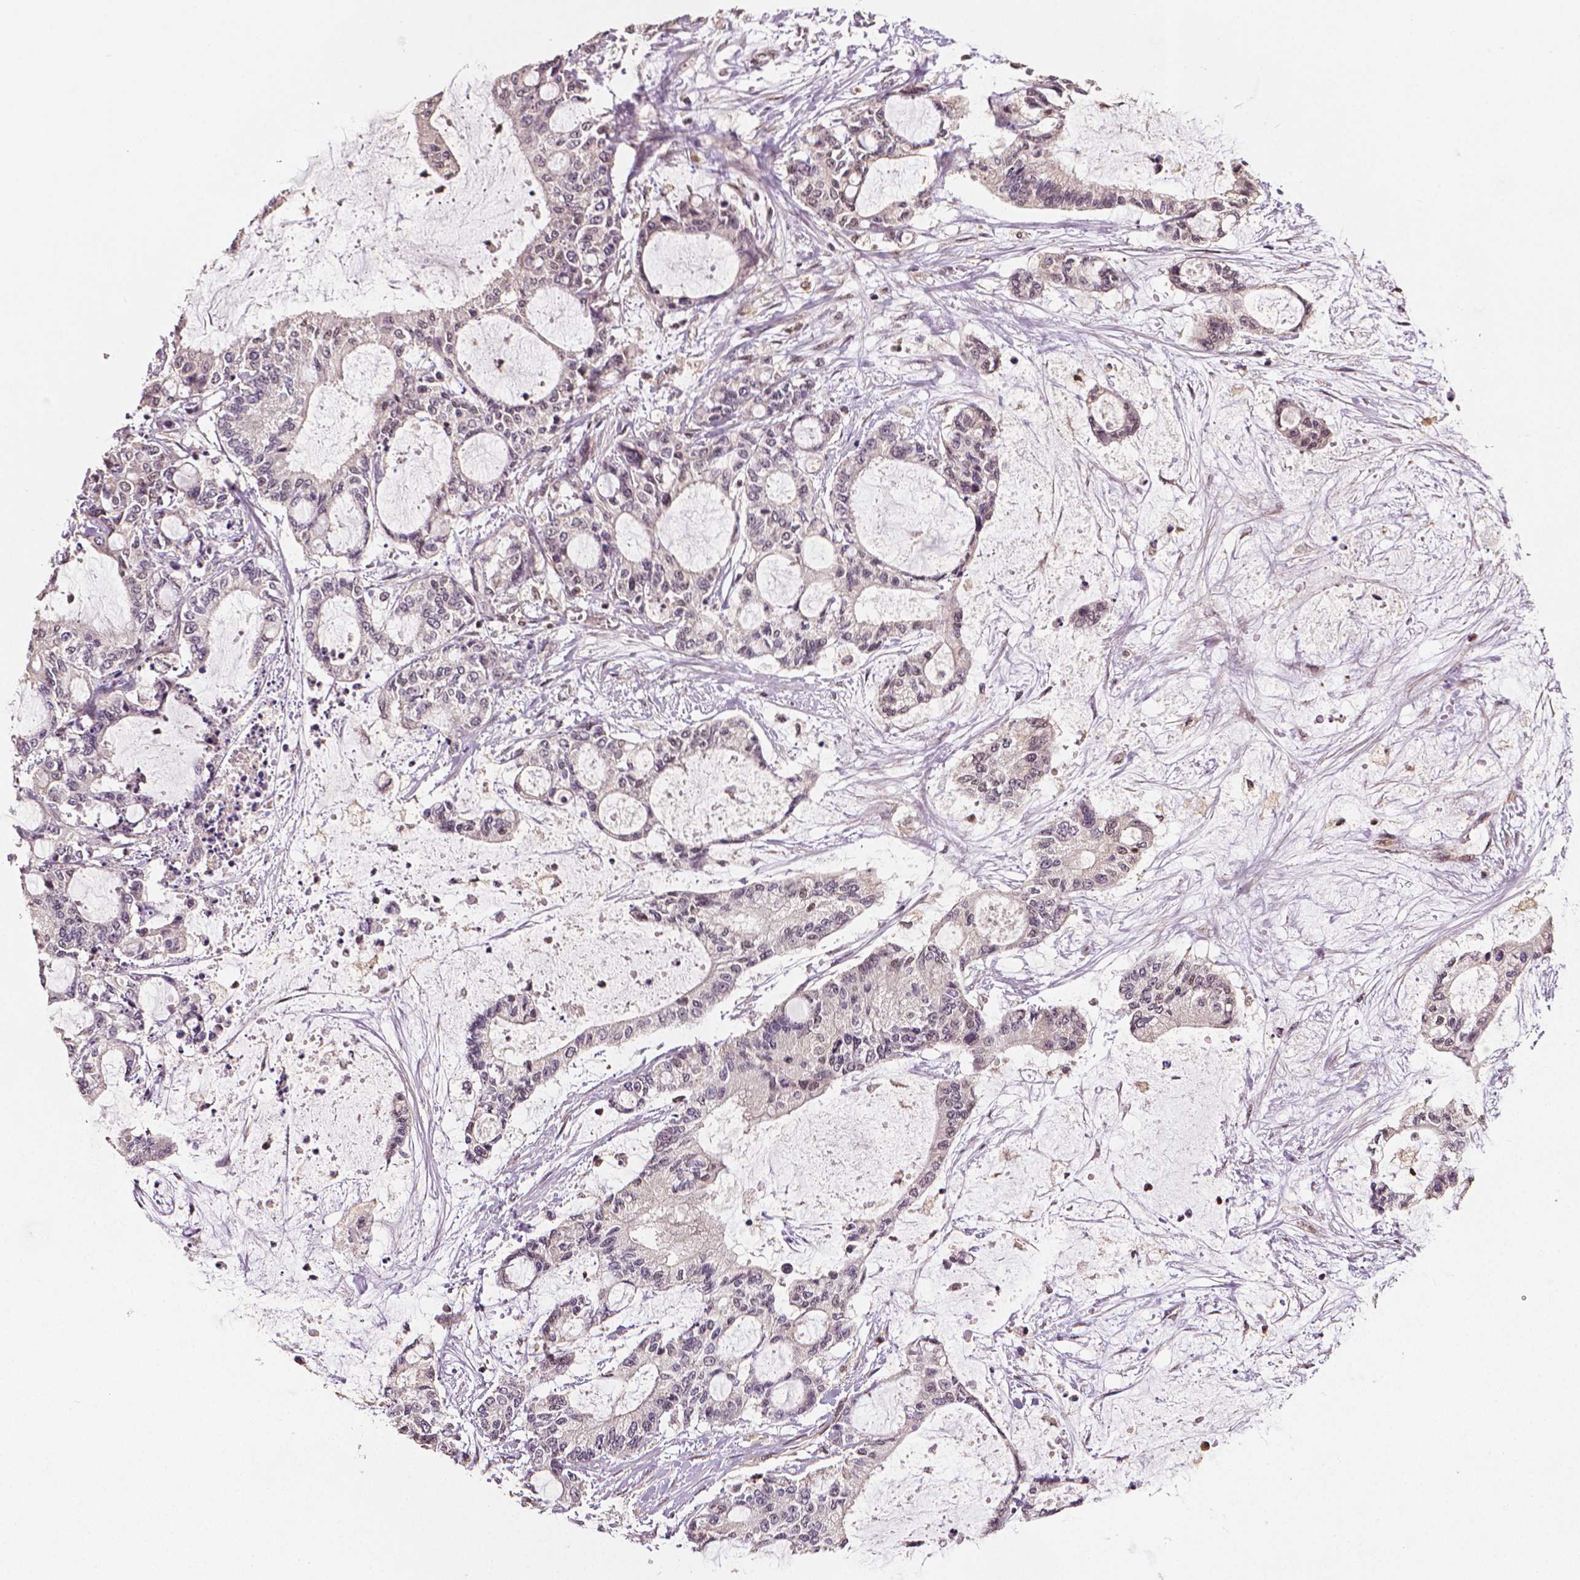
{"staining": {"intensity": "weak", "quantity": "25%-75%", "location": "cytoplasmic/membranous,nuclear"}, "tissue": "liver cancer", "cell_type": "Tumor cells", "image_type": "cancer", "snomed": [{"axis": "morphology", "description": "Normal tissue, NOS"}, {"axis": "morphology", "description": "Cholangiocarcinoma"}, {"axis": "topography", "description": "Liver"}, {"axis": "topography", "description": "Peripheral nerve tissue"}], "caption": "Liver cancer (cholangiocarcinoma) tissue demonstrates weak cytoplasmic/membranous and nuclear positivity in approximately 25%-75% of tumor cells", "gene": "STAT3", "patient": {"sex": "female", "age": 73}}